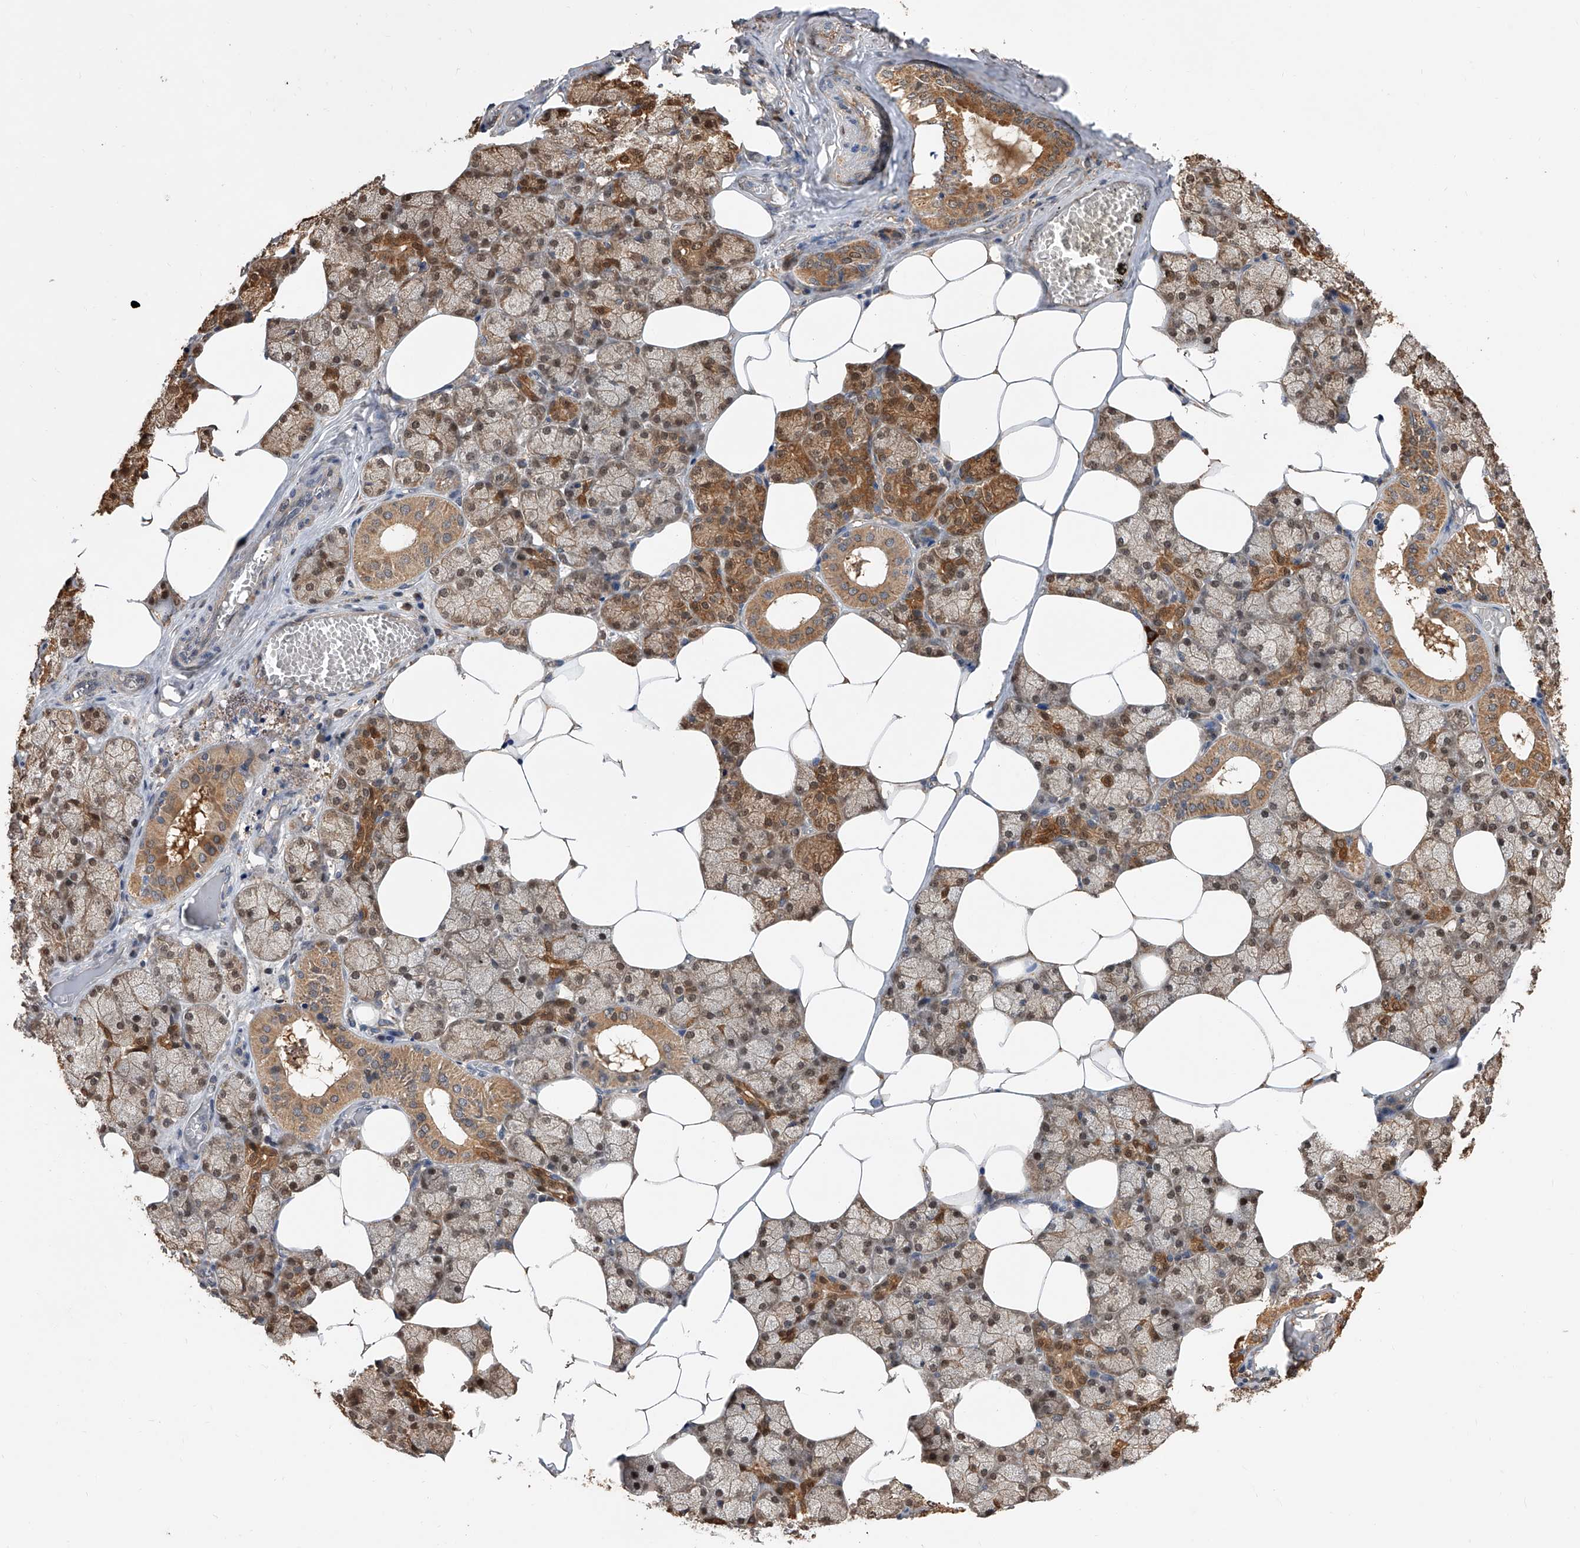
{"staining": {"intensity": "moderate", "quantity": ">75%", "location": "cytoplasmic/membranous,nuclear"}, "tissue": "salivary gland", "cell_type": "Glandular cells", "image_type": "normal", "snomed": [{"axis": "morphology", "description": "Normal tissue, NOS"}, {"axis": "topography", "description": "Salivary gland"}], "caption": "Brown immunohistochemical staining in normal salivary gland demonstrates moderate cytoplasmic/membranous,nuclear expression in about >75% of glandular cells. Using DAB (3,3'-diaminobenzidine) (brown) and hematoxylin (blue) stains, captured at high magnification using brightfield microscopy.", "gene": "GMDS", "patient": {"sex": "male", "age": 62}}